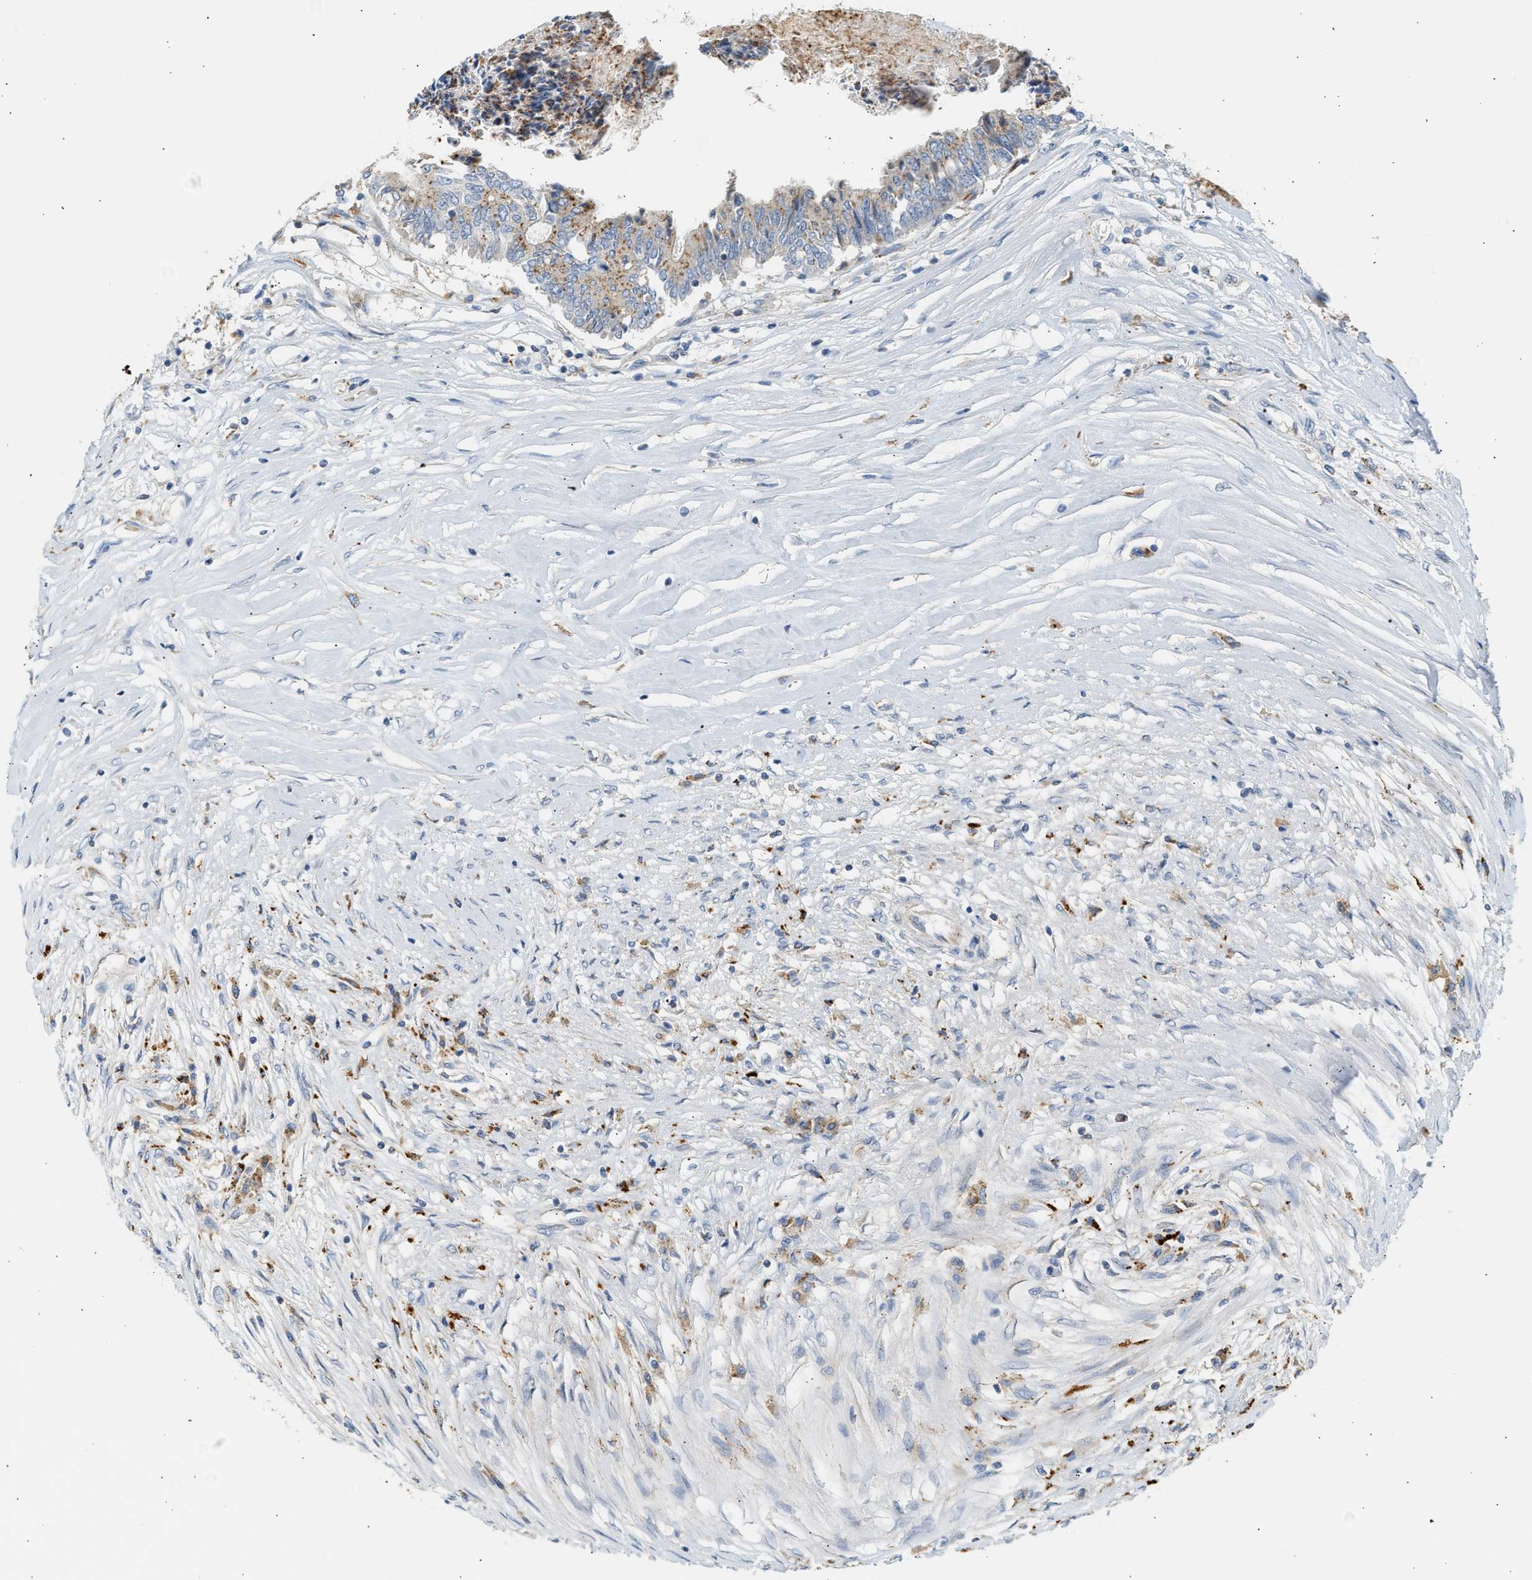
{"staining": {"intensity": "moderate", "quantity": ">75%", "location": "cytoplasmic/membranous"}, "tissue": "colorectal cancer", "cell_type": "Tumor cells", "image_type": "cancer", "snomed": [{"axis": "morphology", "description": "Adenocarcinoma, NOS"}, {"axis": "topography", "description": "Rectum"}], "caption": "Adenocarcinoma (colorectal) stained with a protein marker reveals moderate staining in tumor cells.", "gene": "ENTHD1", "patient": {"sex": "male", "age": 63}}